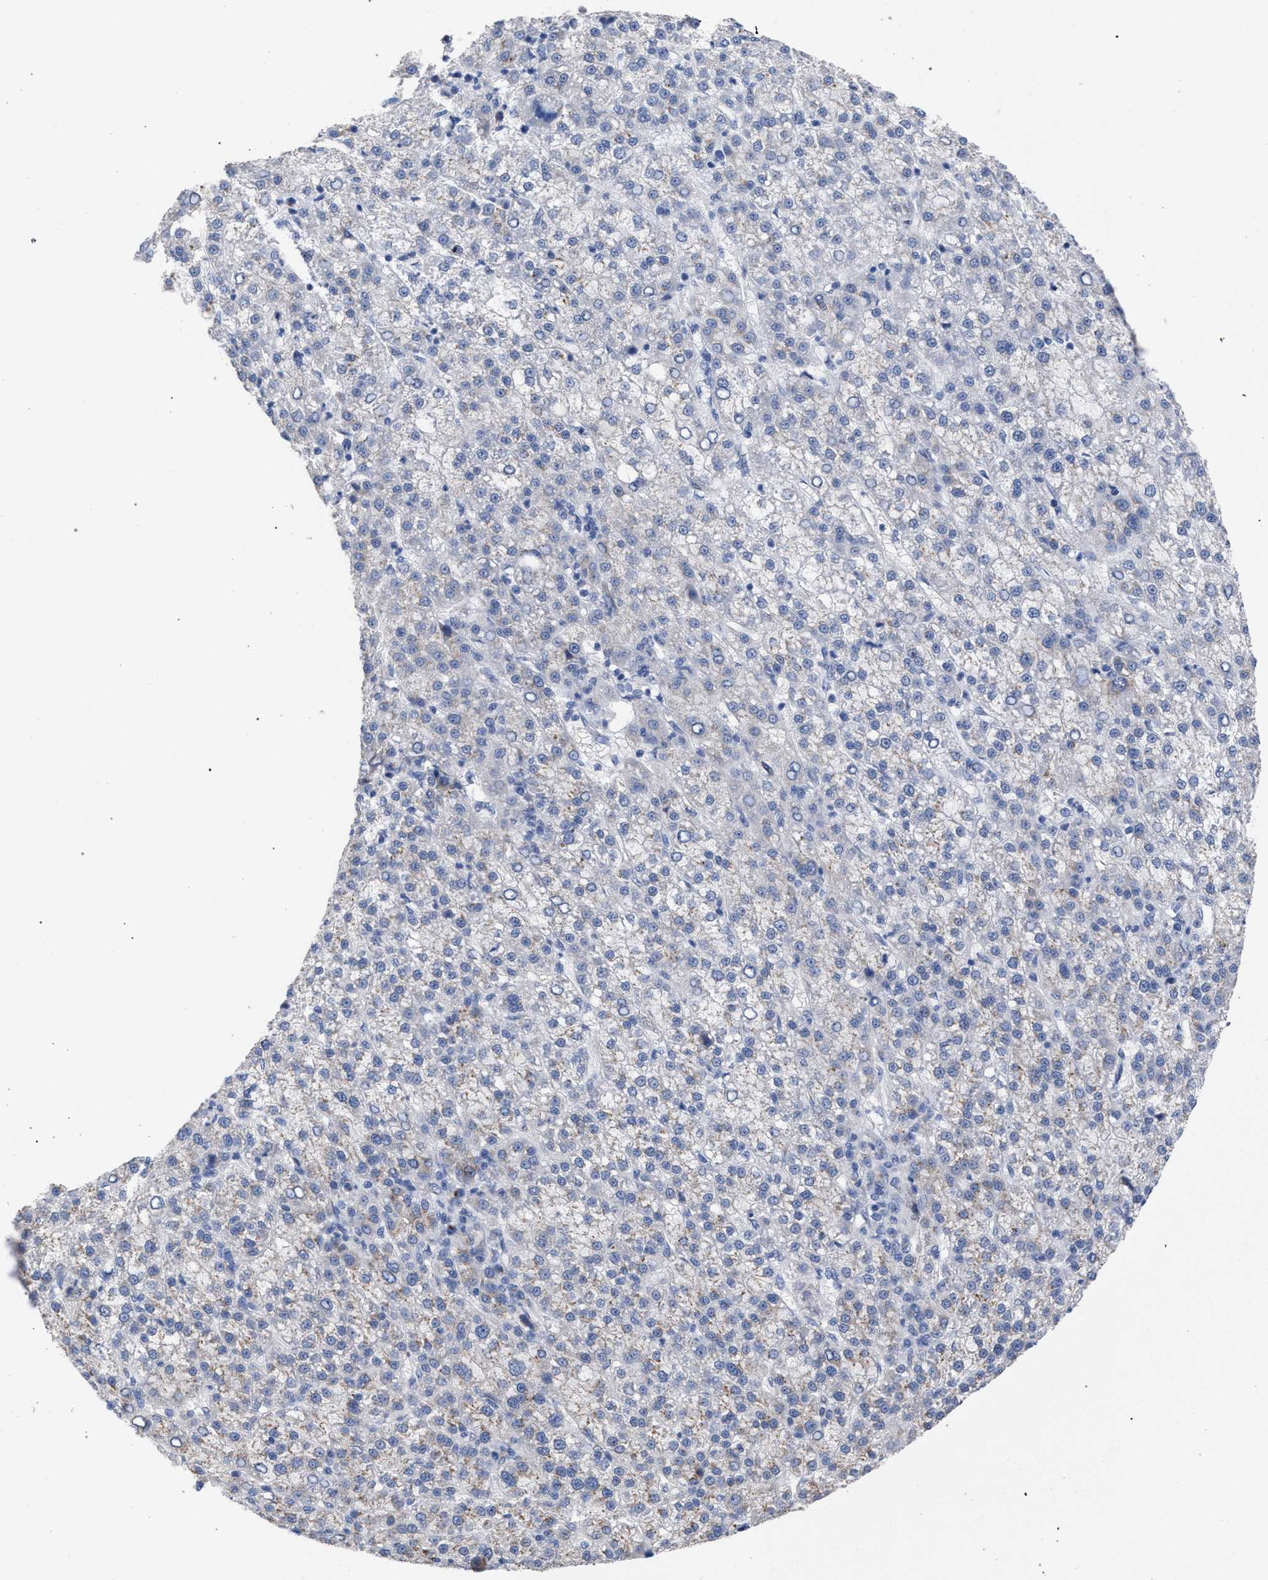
{"staining": {"intensity": "negative", "quantity": "none", "location": "none"}, "tissue": "liver cancer", "cell_type": "Tumor cells", "image_type": "cancer", "snomed": [{"axis": "morphology", "description": "Carcinoma, Hepatocellular, NOS"}, {"axis": "topography", "description": "Liver"}], "caption": "Tumor cells are negative for brown protein staining in hepatocellular carcinoma (liver).", "gene": "GOLGA2", "patient": {"sex": "female", "age": 58}}